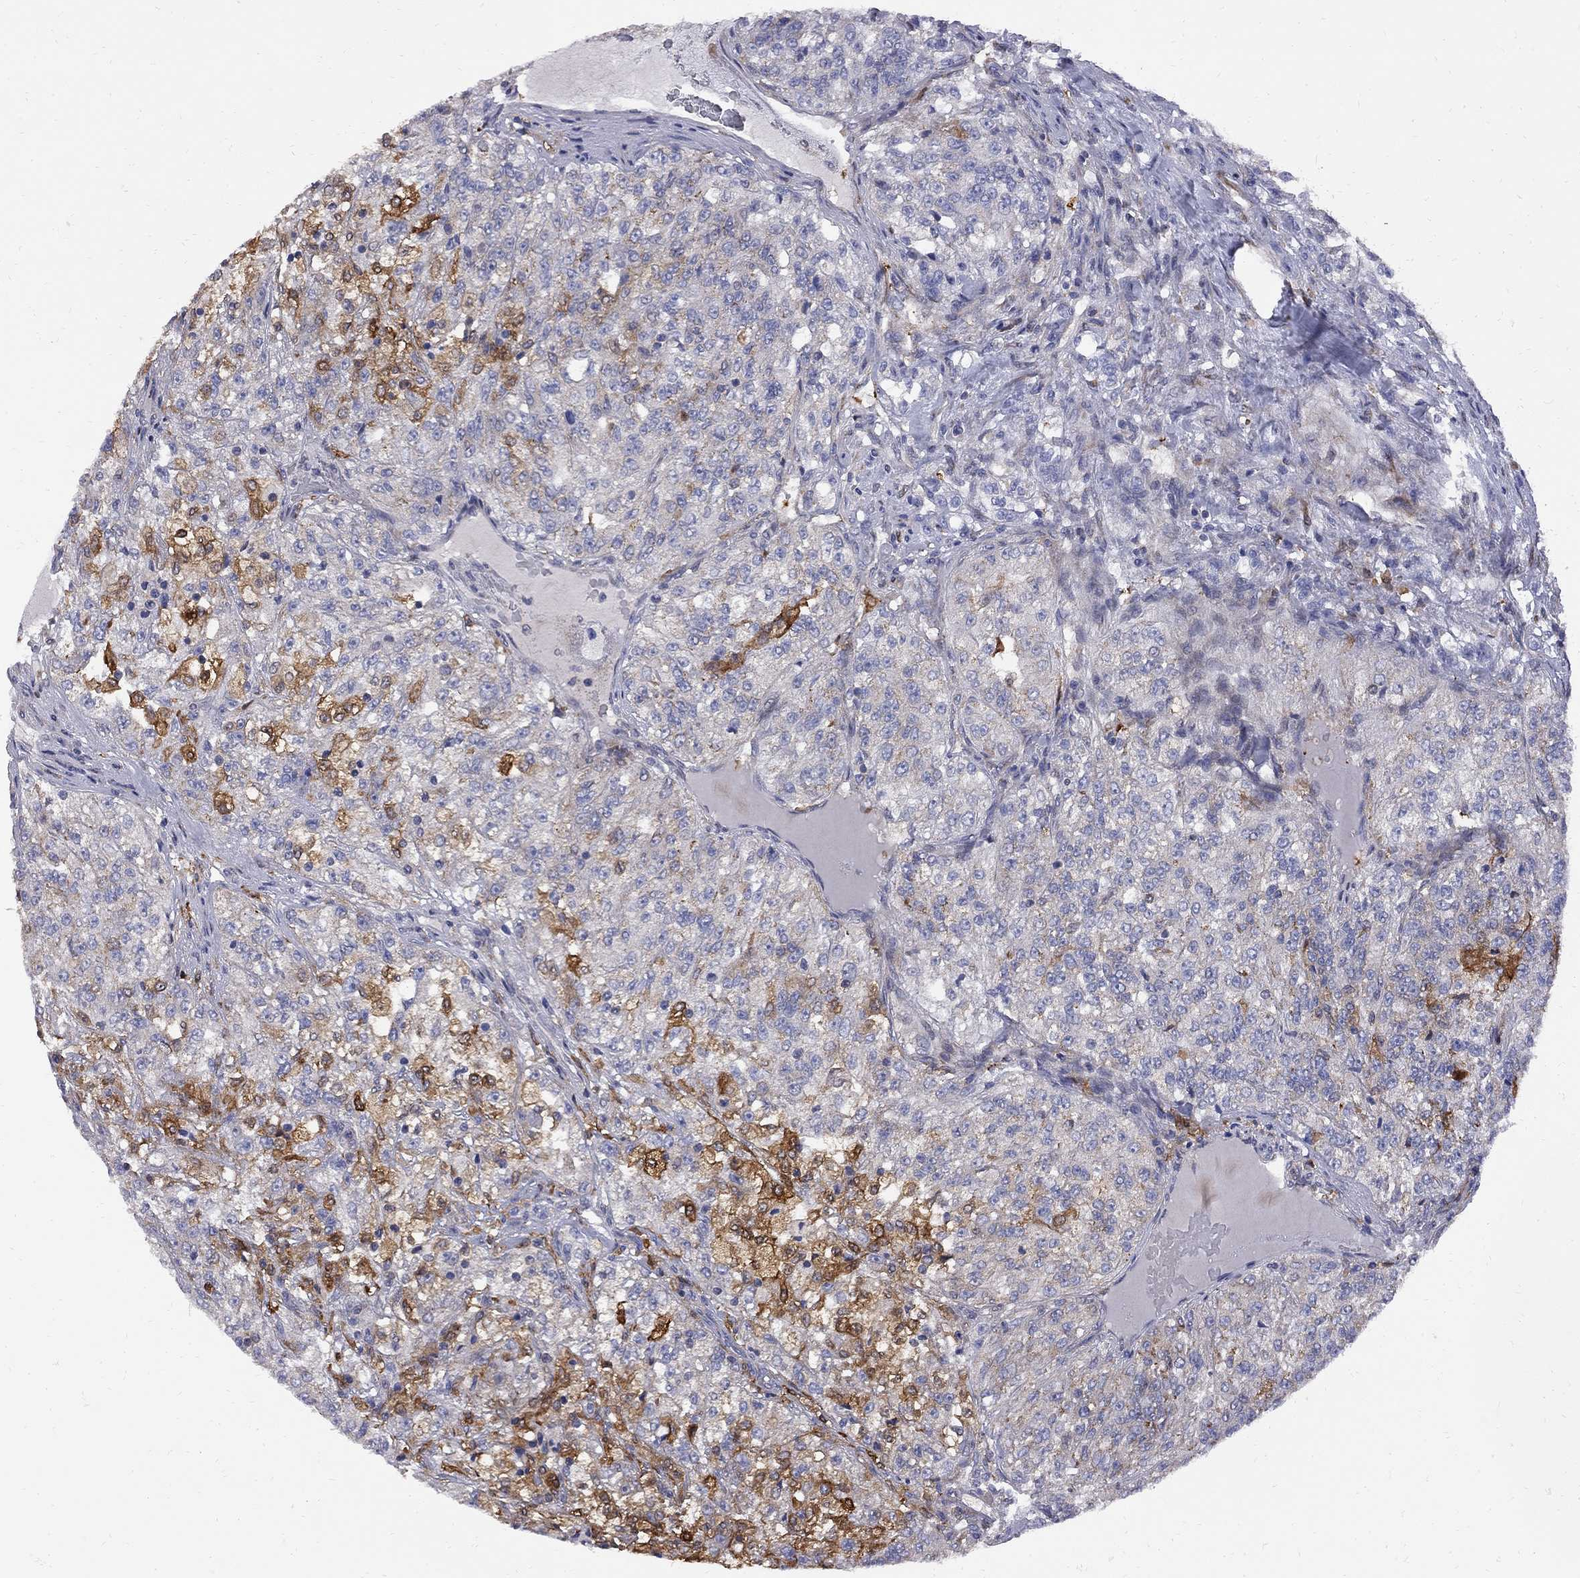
{"staining": {"intensity": "strong", "quantity": "<25%", "location": "cytoplasmic/membranous"}, "tissue": "renal cancer", "cell_type": "Tumor cells", "image_type": "cancer", "snomed": [{"axis": "morphology", "description": "Adenocarcinoma, NOS"}, {"axis": "topography", "description": "Kidney"}], "caption": "Immunohistochemistry (IHC) photomicrograph of human renal adenocarcinoma stained for a protein (brown), which demonstrates medium levels of strong cytoplasmic/membranous staining in approximately <25% of tumor cells.", "gene": "MTHFR", "patient": {"sex": "female", "age": 63}}